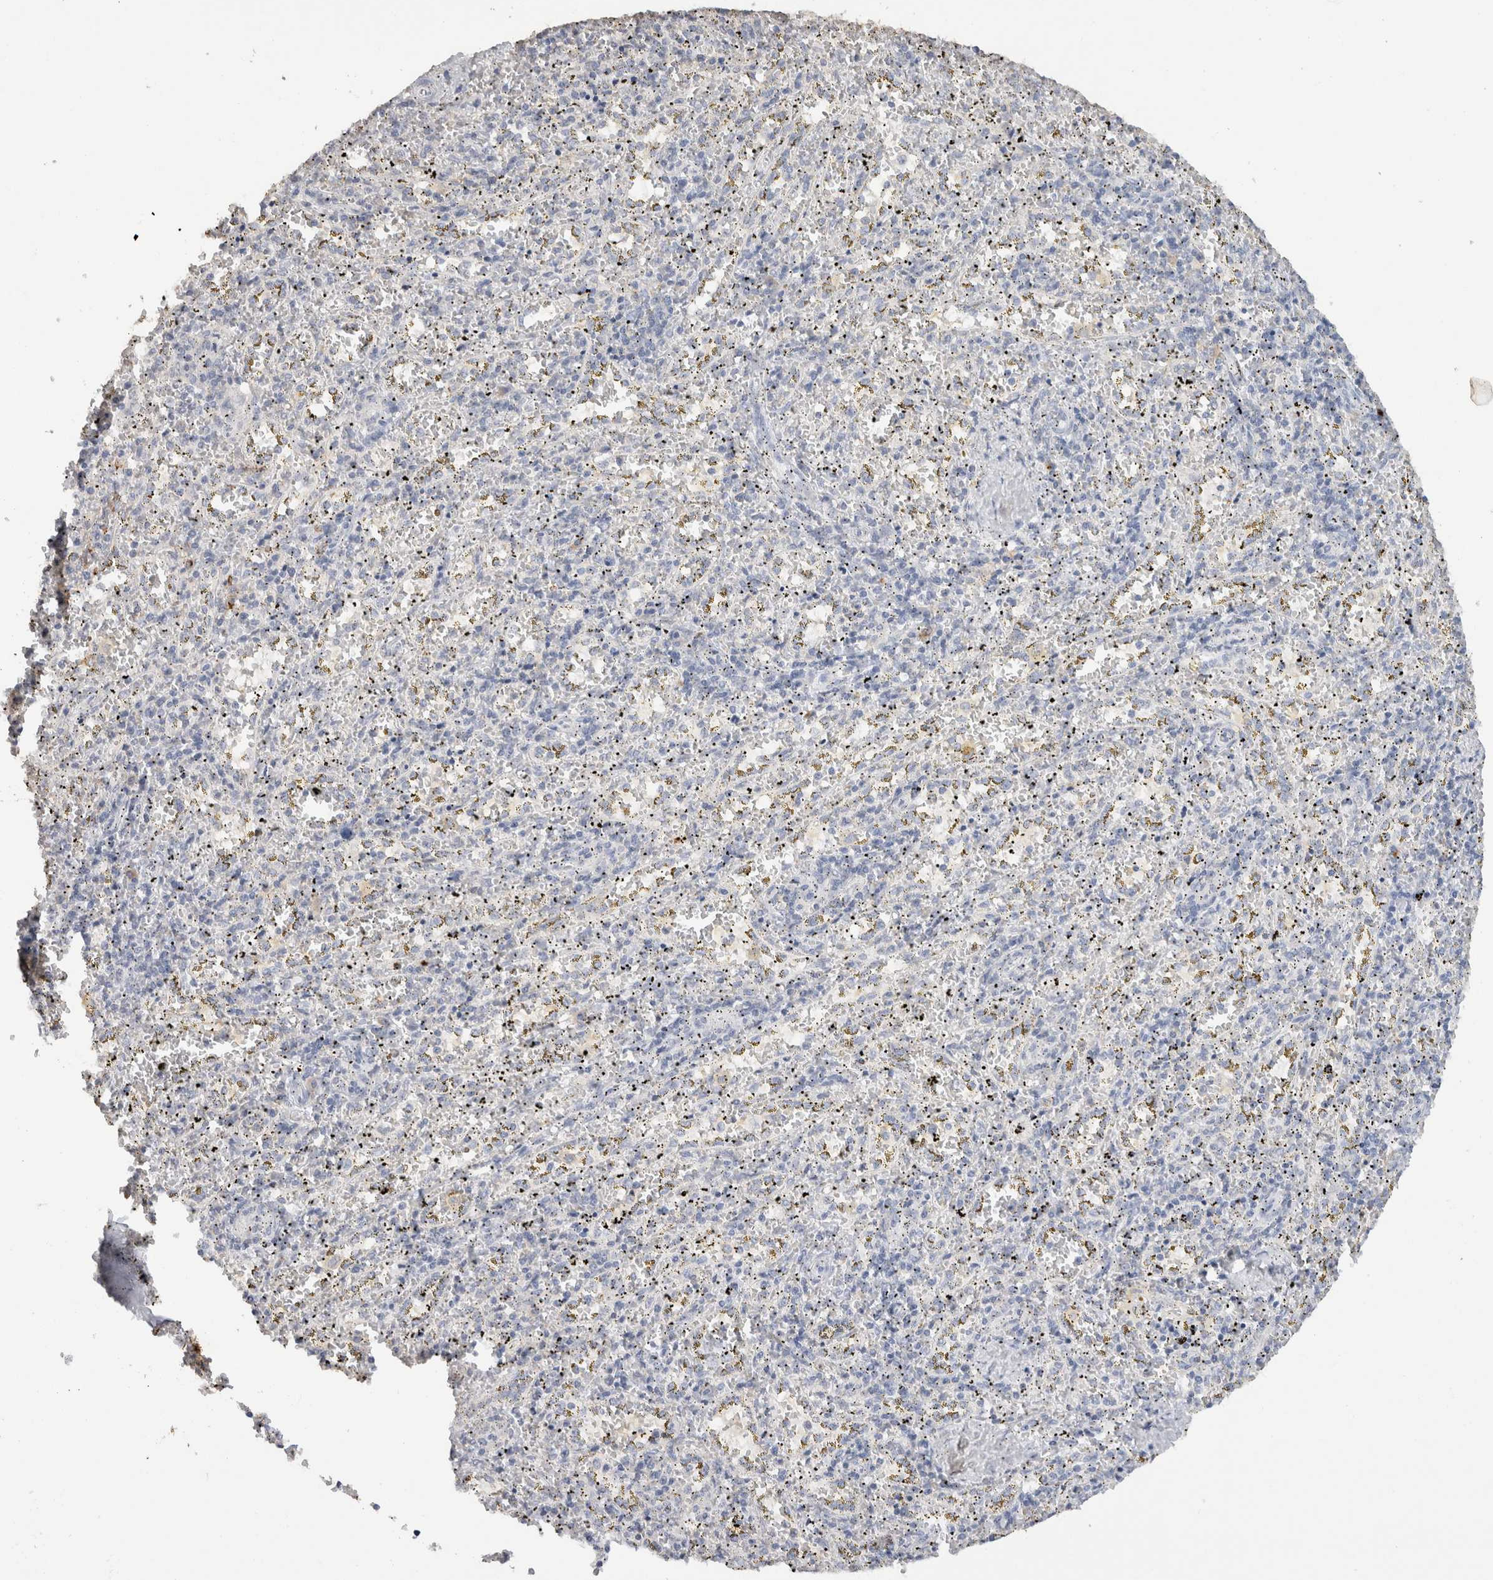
{"staining": {"intensity": "negative", "quantity": "none", "location": "none"}, "tissue": "spleen", "cell_type": "Cells in red pulp", "image_type": "normal", "snomed": [{"axis": "morphology", "description": "Normal tissue, NOS"}, {"axis": "topography", "description": "Spleen"}], "caption": "Cells in red pulp are negative for brown protein staining in unremarkable spleen. (DAB immunohistochemistry (IHC), high magnification).", "gene": "LAMP3", "patient": {"sex": "male", "age": 11}}